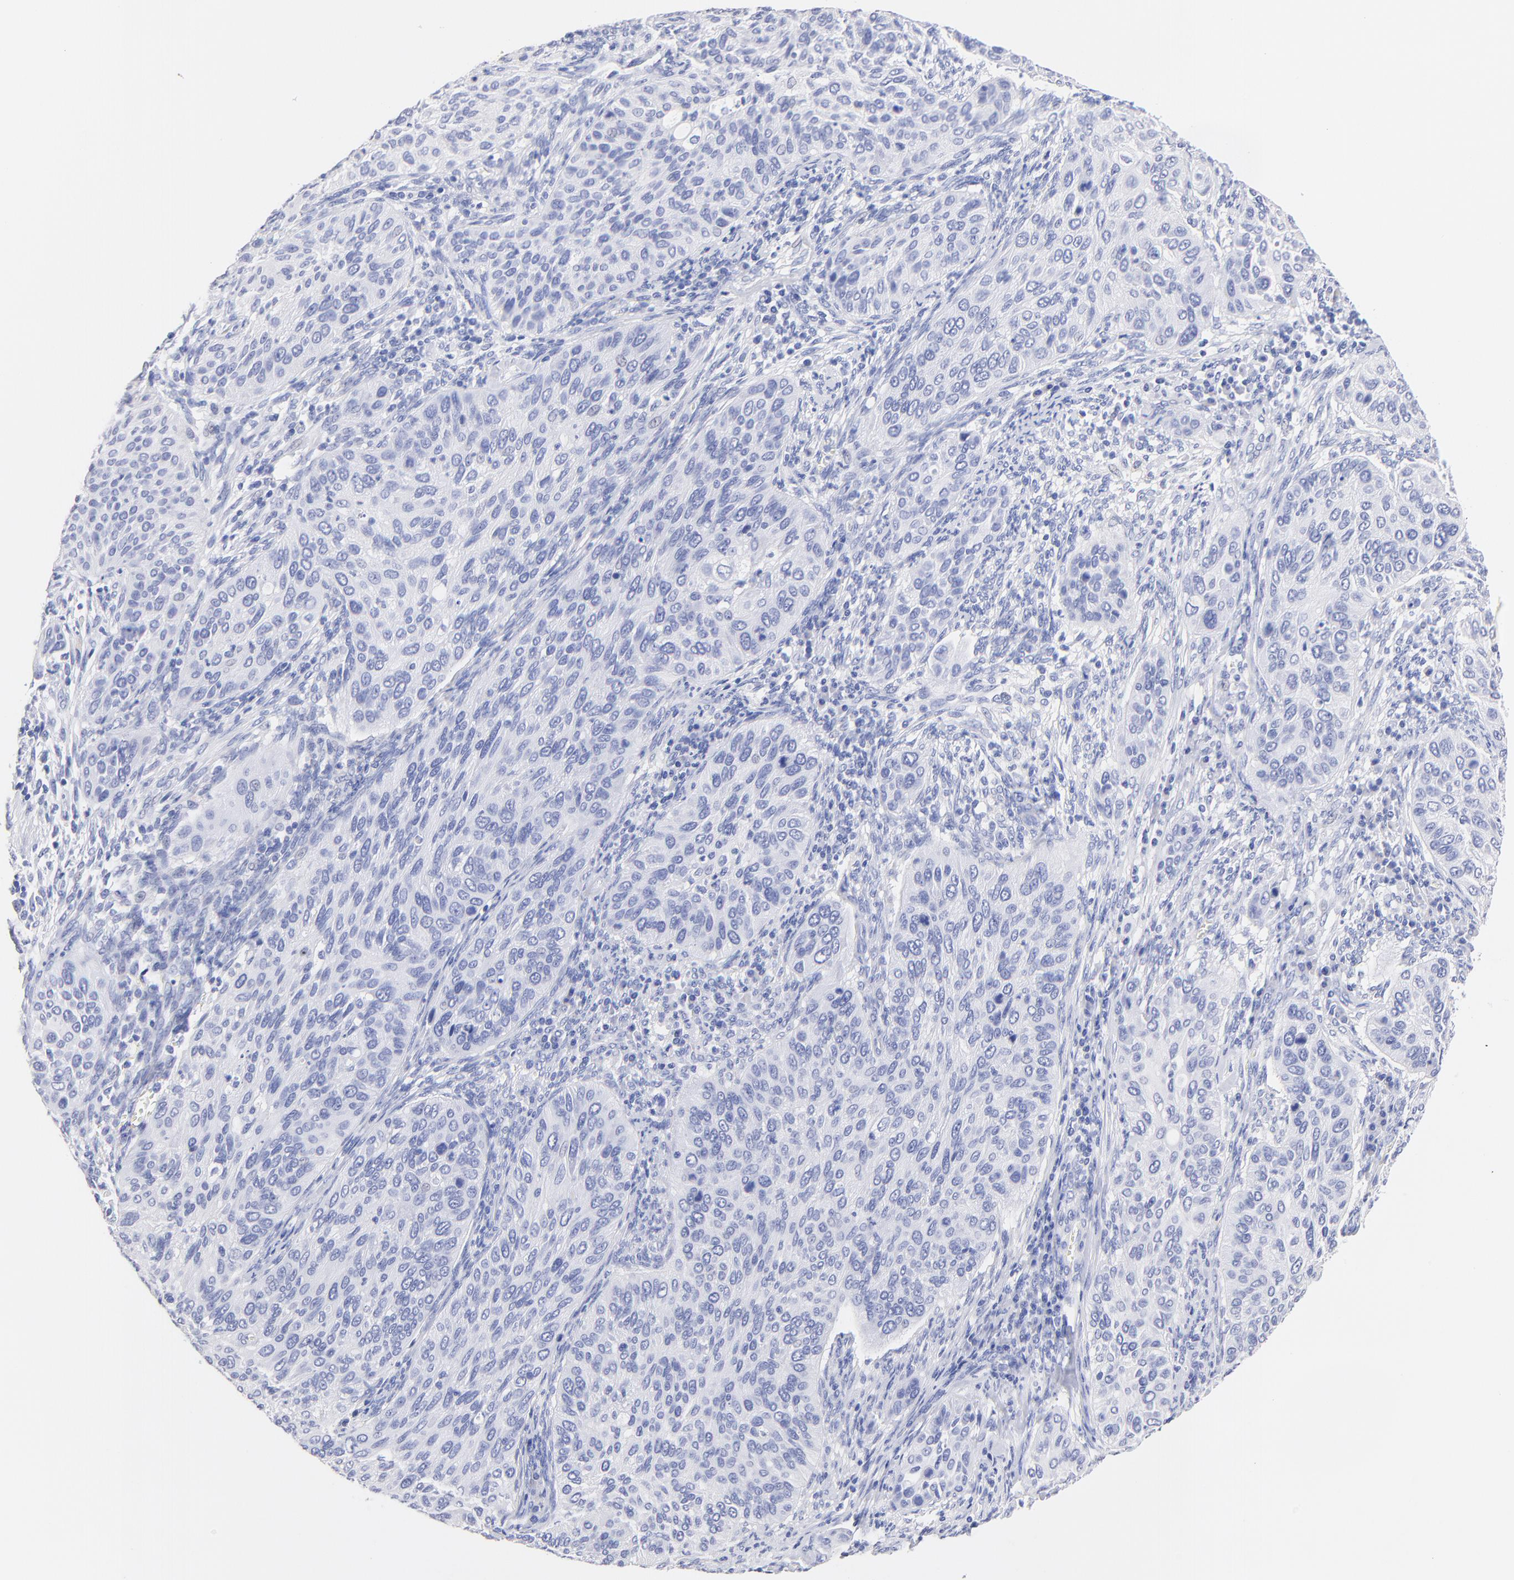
{"staining": {"intensity": "negative", "quantity": "none", "location": "none"}, "tissue": "cervical cancer", "cell_type": "Tumor cells", "image_type": "cancer", "snomed": [{"axis": "morphology", "description": "Squamous cell carcinoma, NOS"}, {"axis": "topography", "description": "Cervix"}], "caption": "Cervical cancer stained for a protein using immunohistochemistry (IHC) displays no expression tumor cells.", "gene": "CFAP57", "patient": {"sex": "female", "age": 57}}